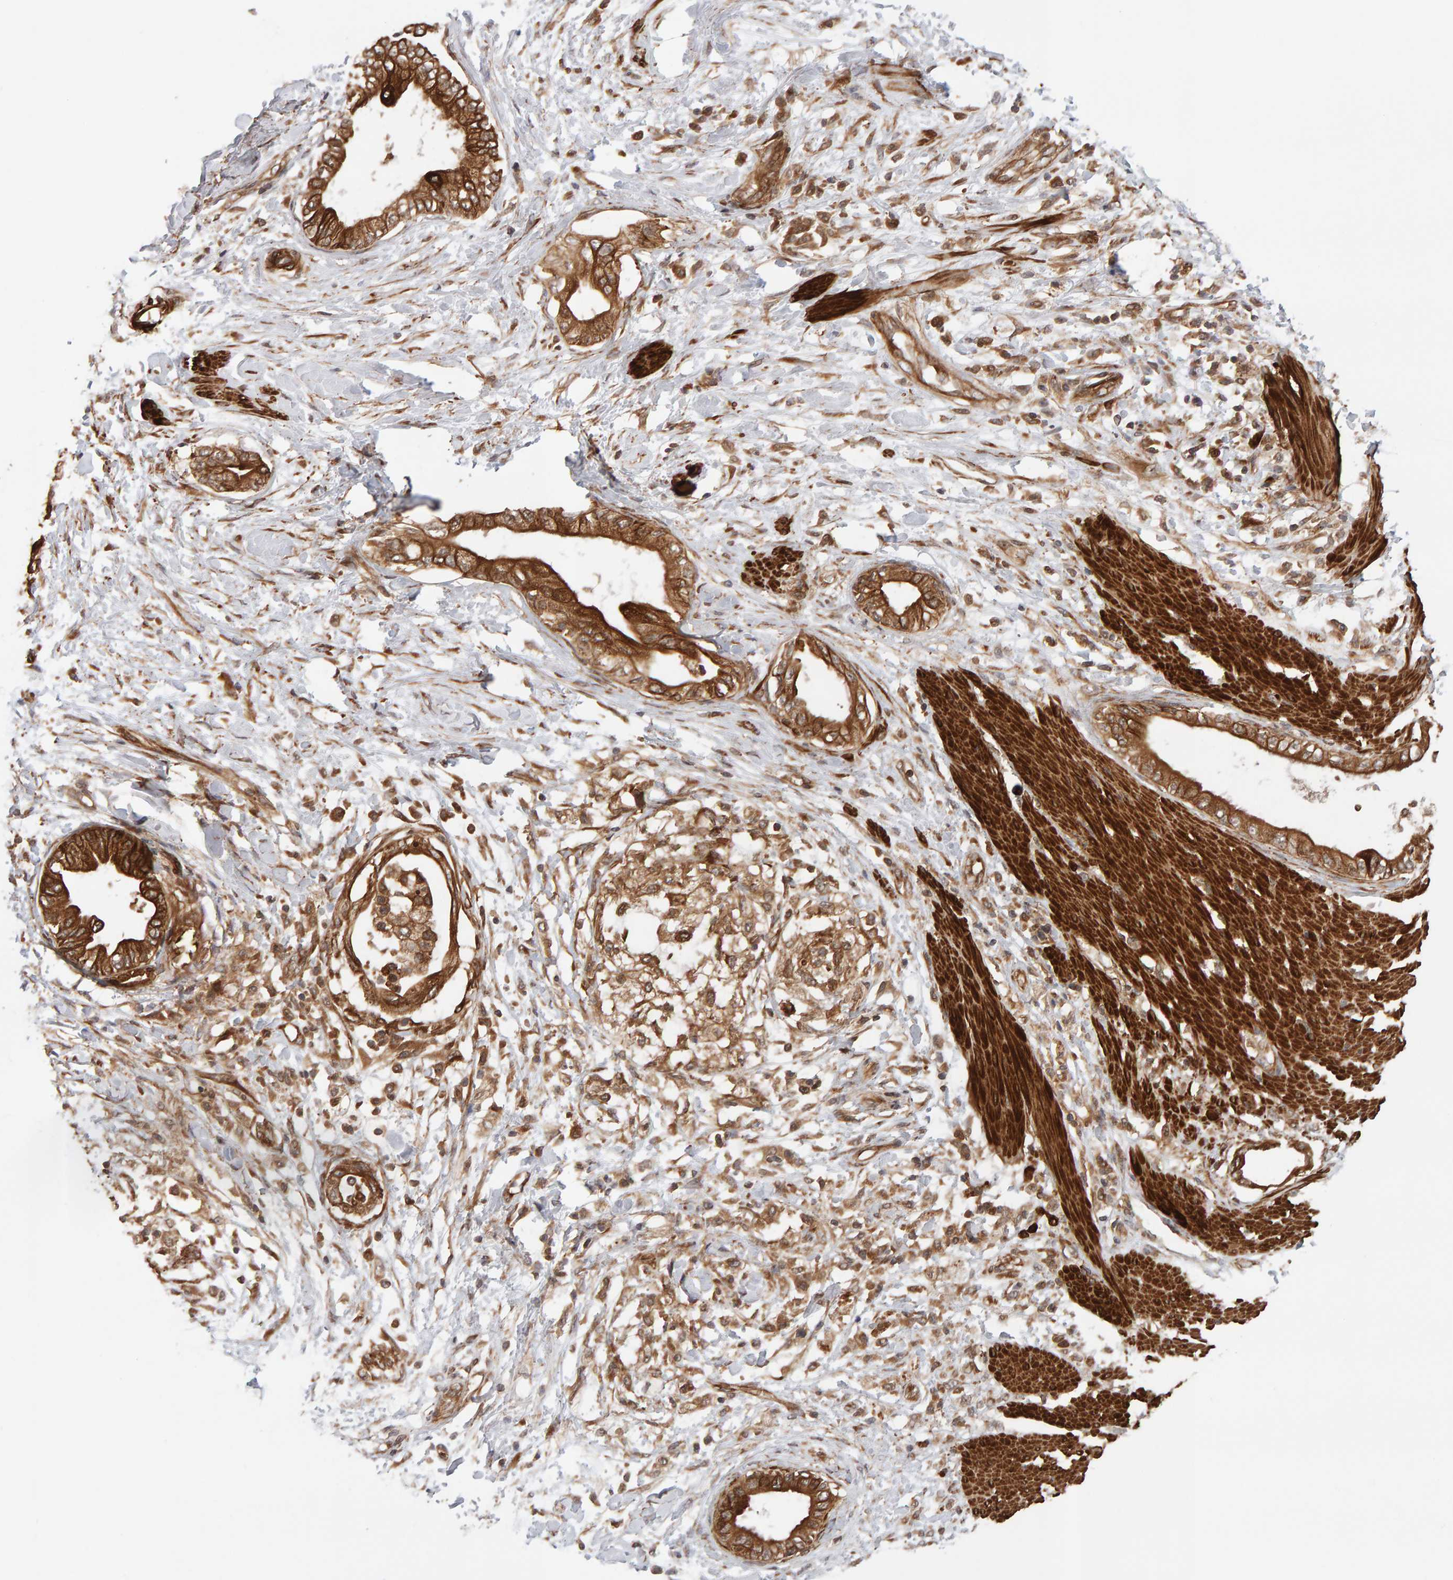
{"staining": {"intensity": "moderate", "quantity": ">75%", "location": "cytoplasmic/membranous"}, "tissue": "pancreatic cancer", "cell_type": "Tumor cells", "image_type": "cancer", "snomed": [{"axis": "morphology", "description": "Normal tissue, NOS"}, {"axis": "morphology", "description": "Adenocarcinoma, NOS"}, {"axis": "topography", "description": "Pancreas"}, {"axis": "topography", "description": "Duodenum"}], "caption": "Moderate cytoplasmic/membranous protein positivity is present in about >75% of tumor cells in pancreatic adenocarcinoma. (Brightfield microscopy of DAB IHC at high magnification).", "gene": "SYNRG", "patient": {"sex": "female", "age": 60}}